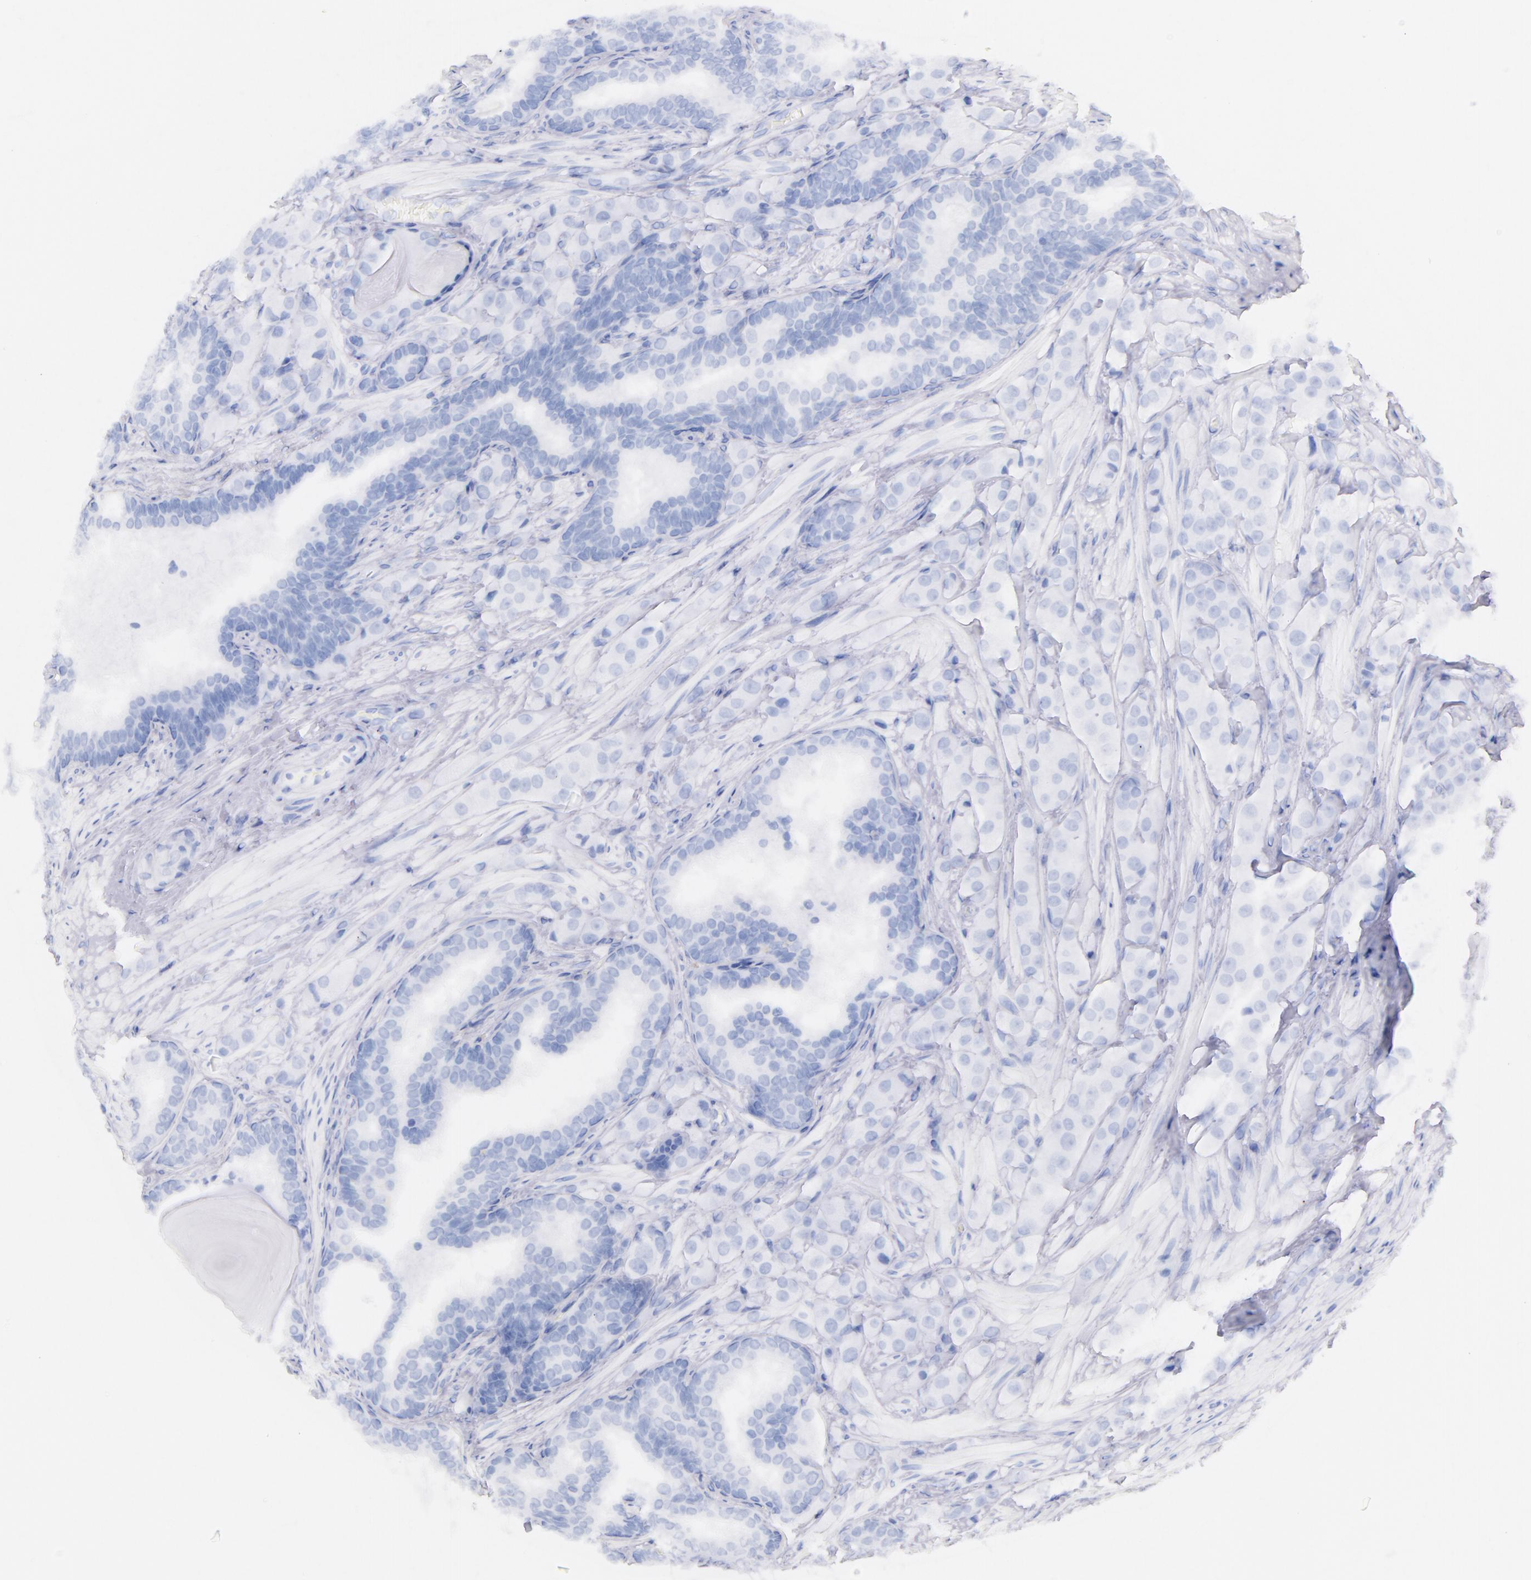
{"staining": {"intensity": "negative", "quantity": "none", "location": "none"}, "tissue": "prostate cancer", "cell_type": "Tumor cells", "image_type": "cancer", "snomed": [{"axis": "morphology", "description": "Adenocarcinoma, Medium grade"}, {"axis": "topography", "description": "Prostate"}], "caption": "A photomicrograph of medium-grade adenocarcinoma (prostate) stained for a protein shows no brown staining in tumor cells.", "gene": "CD44", "patient": {"sex": "male", "age": 70}}